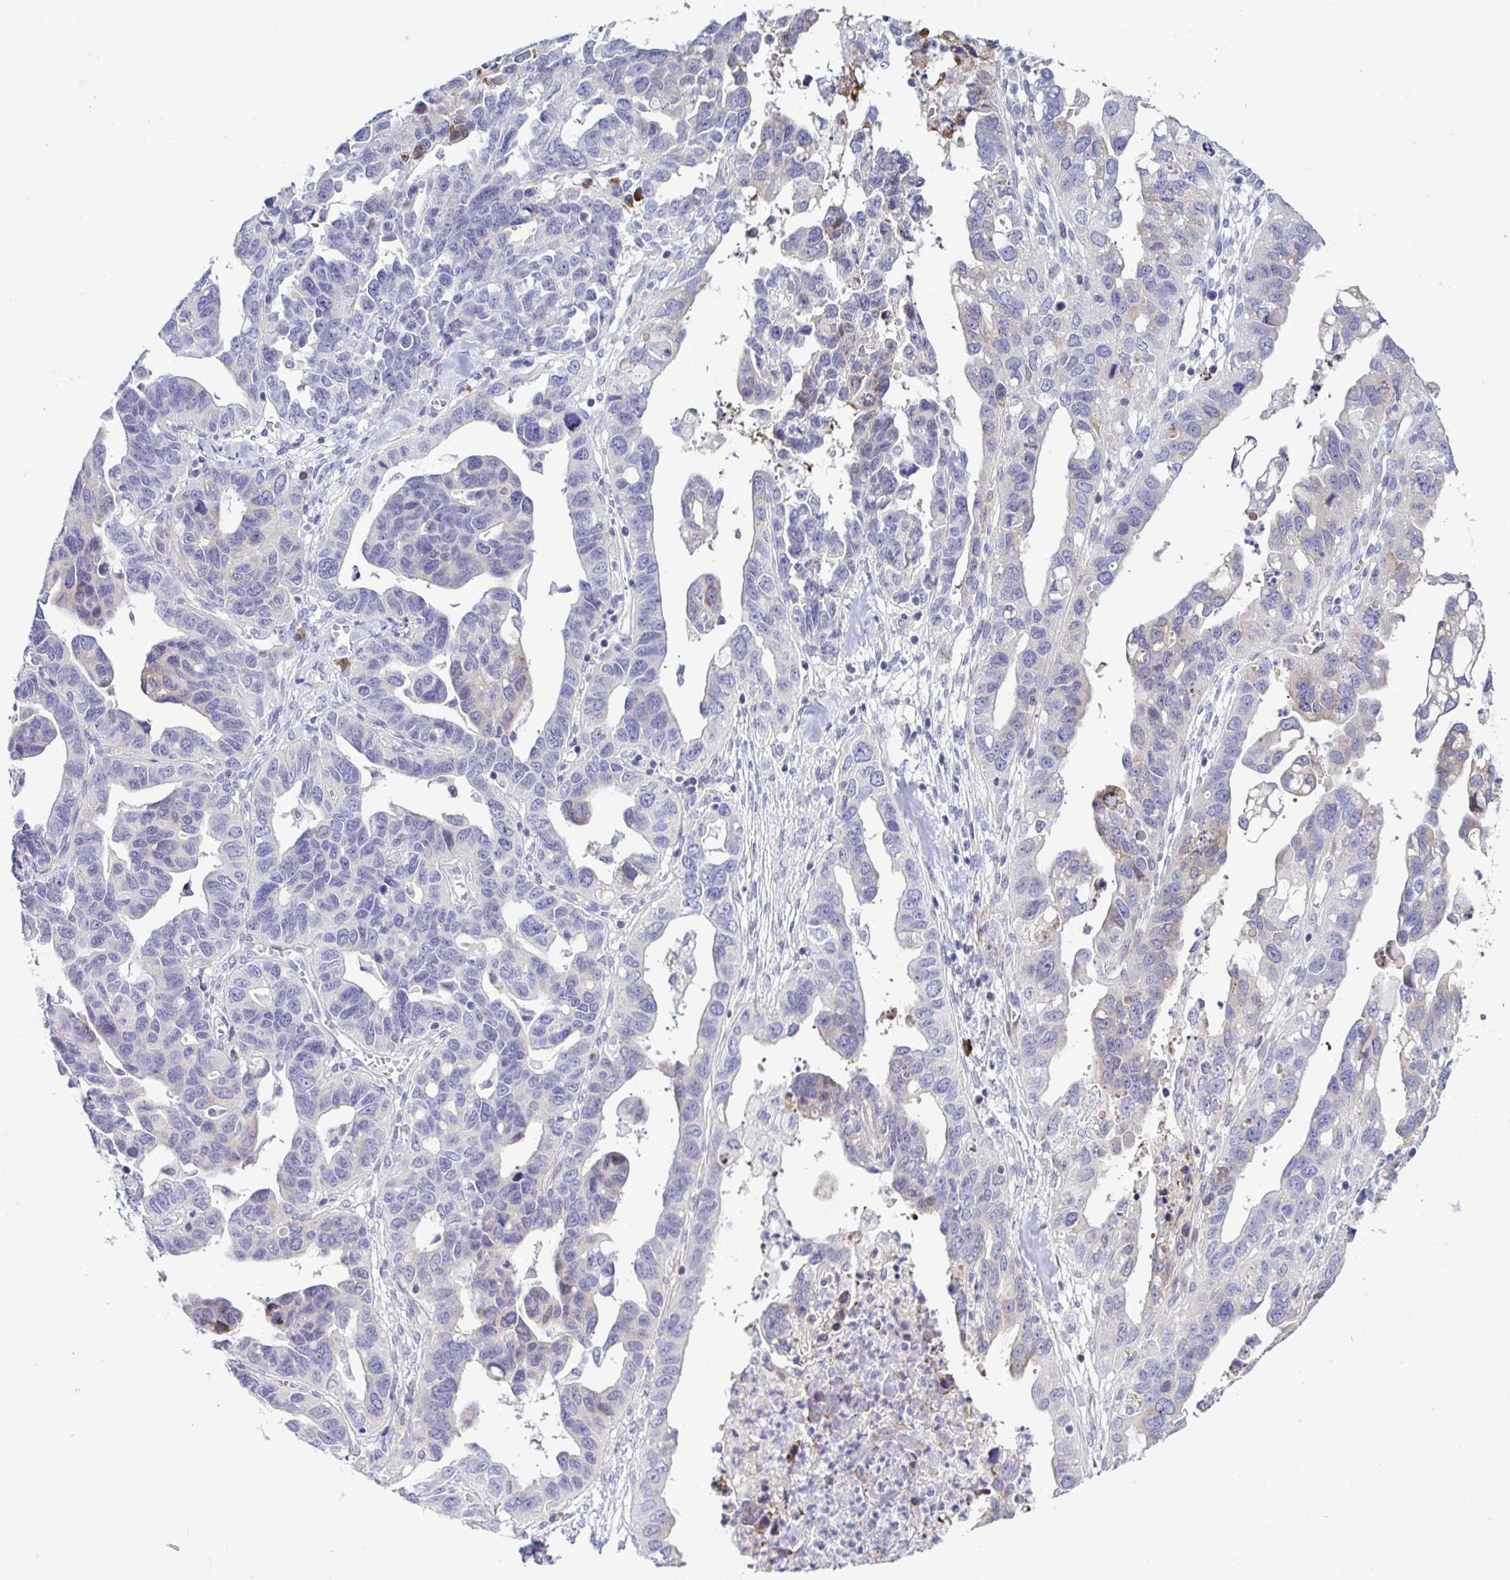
{"staining": {"intensity": "negative", "quantity": "none", "location": "none"}, "tissue": "ovarian cancer", "cell_type": "Tumor cells", "image_type": "cancer", "snomed": [{"axis": "morphology", "description": "Cystadenocarcinoma, serous, NOS"}, {"axis": "topography", "description": "Ovary"}], "caption": "Immunohistochemistry of human ovarian serous cystadenocarcinoma reveals no expression in tumor cells.", "gene": "TFPI2", "patient": {"sex": "female", "age": 69}}